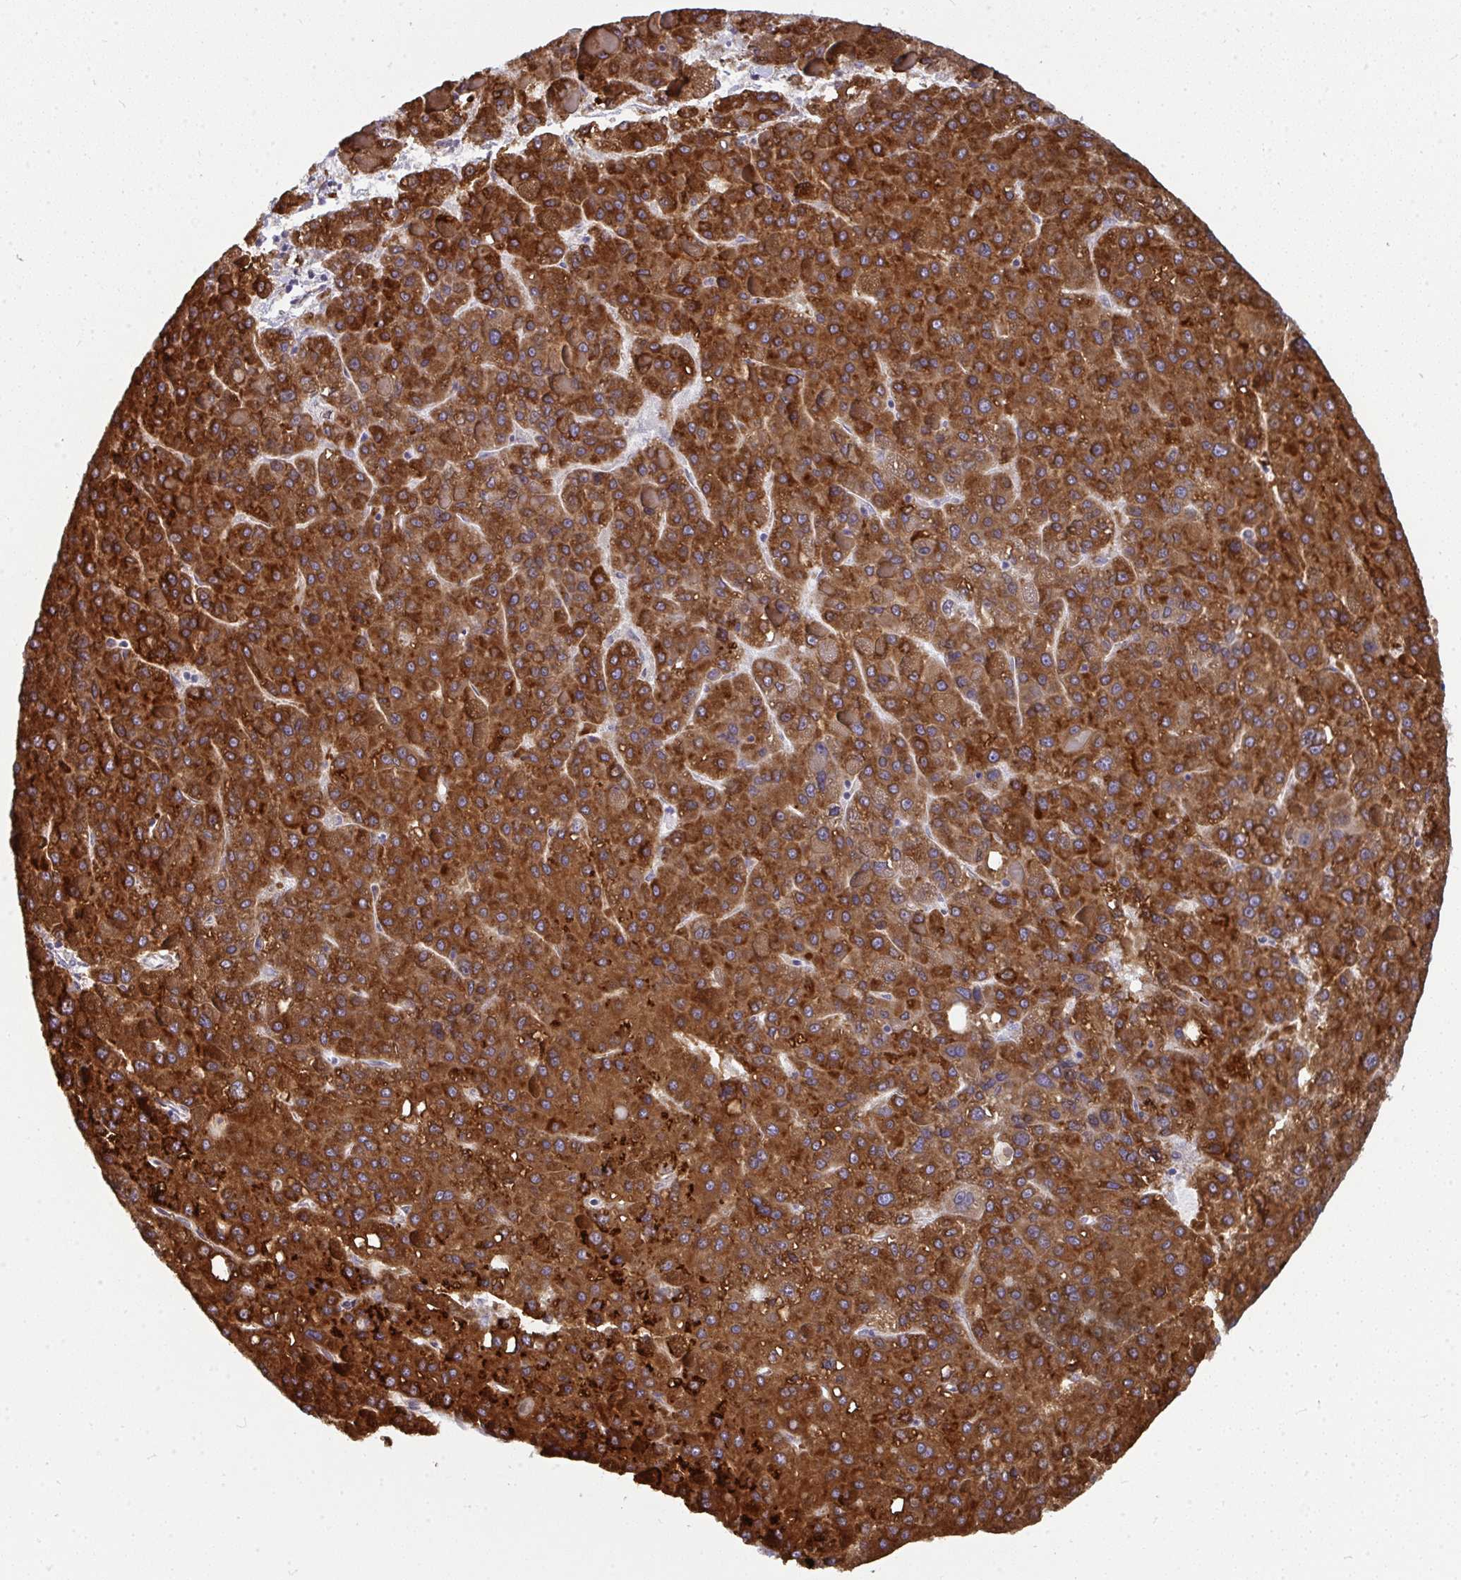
{"staining": {"intensity": "strong", "quantity": ">75%", "location": "cytoplasmic/membranous"}, "tissue": "liver cancer", "cell_type": "Tumor cells", "image_type": "cancer", "snomed": [{"axis": "morphology", "description": "Carcinoma, Hepatocellular, NOS"}, {"axis": "topography", "description": "Liver"}], "caption": "Immunohistochemical staining of hepatocellular carcinoma (liver) displays strong cytoplasmic/membranous protein staining in about >75% of tumor cells.", "gene": "LYSMD4", "patient": {"sex": "female", "age": 82}}